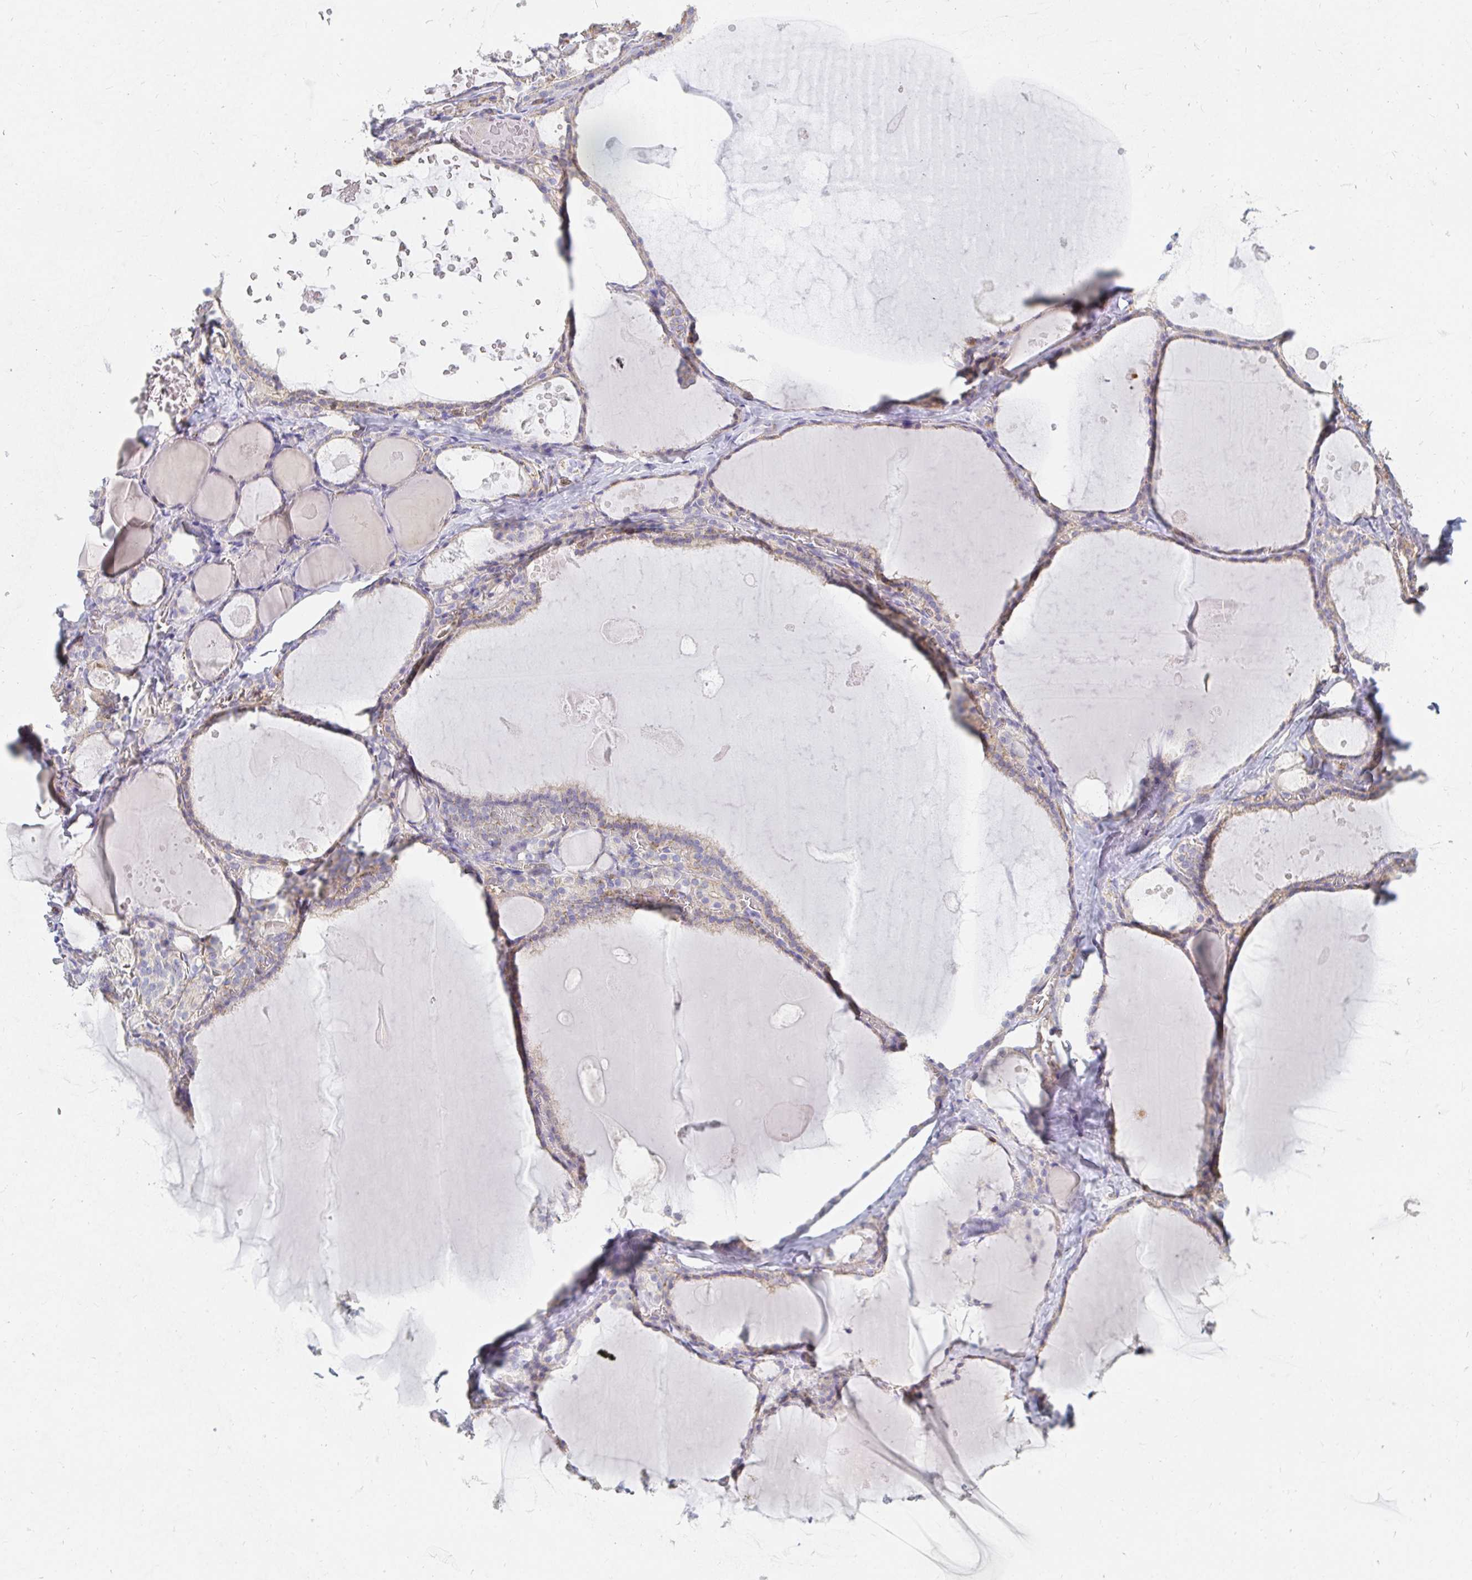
{"staining": {"intensity": "weak", "quantity": "25%-75%", "location": "cytoplasmic/membranous"}, "tissue": "thyroid gland", "cell_type": "Glandular cells", "image_type": "normal", "snomed": [{"axis": "morphology", "description": "Normal tissue, NOS"}, {"axis": "topography", "description": "Thyroid gland"}], "caption": "This micrograph demonstrates unremarkable thyroid gland stained with IHC to label a protein in brown. The cytoplasmic/membranous of glandular cells show weak positivity for the protein. Nuclei are counter-stained blue.", "gene": "TSPAN19", "patient": {"sex": "male", "age": 56}}